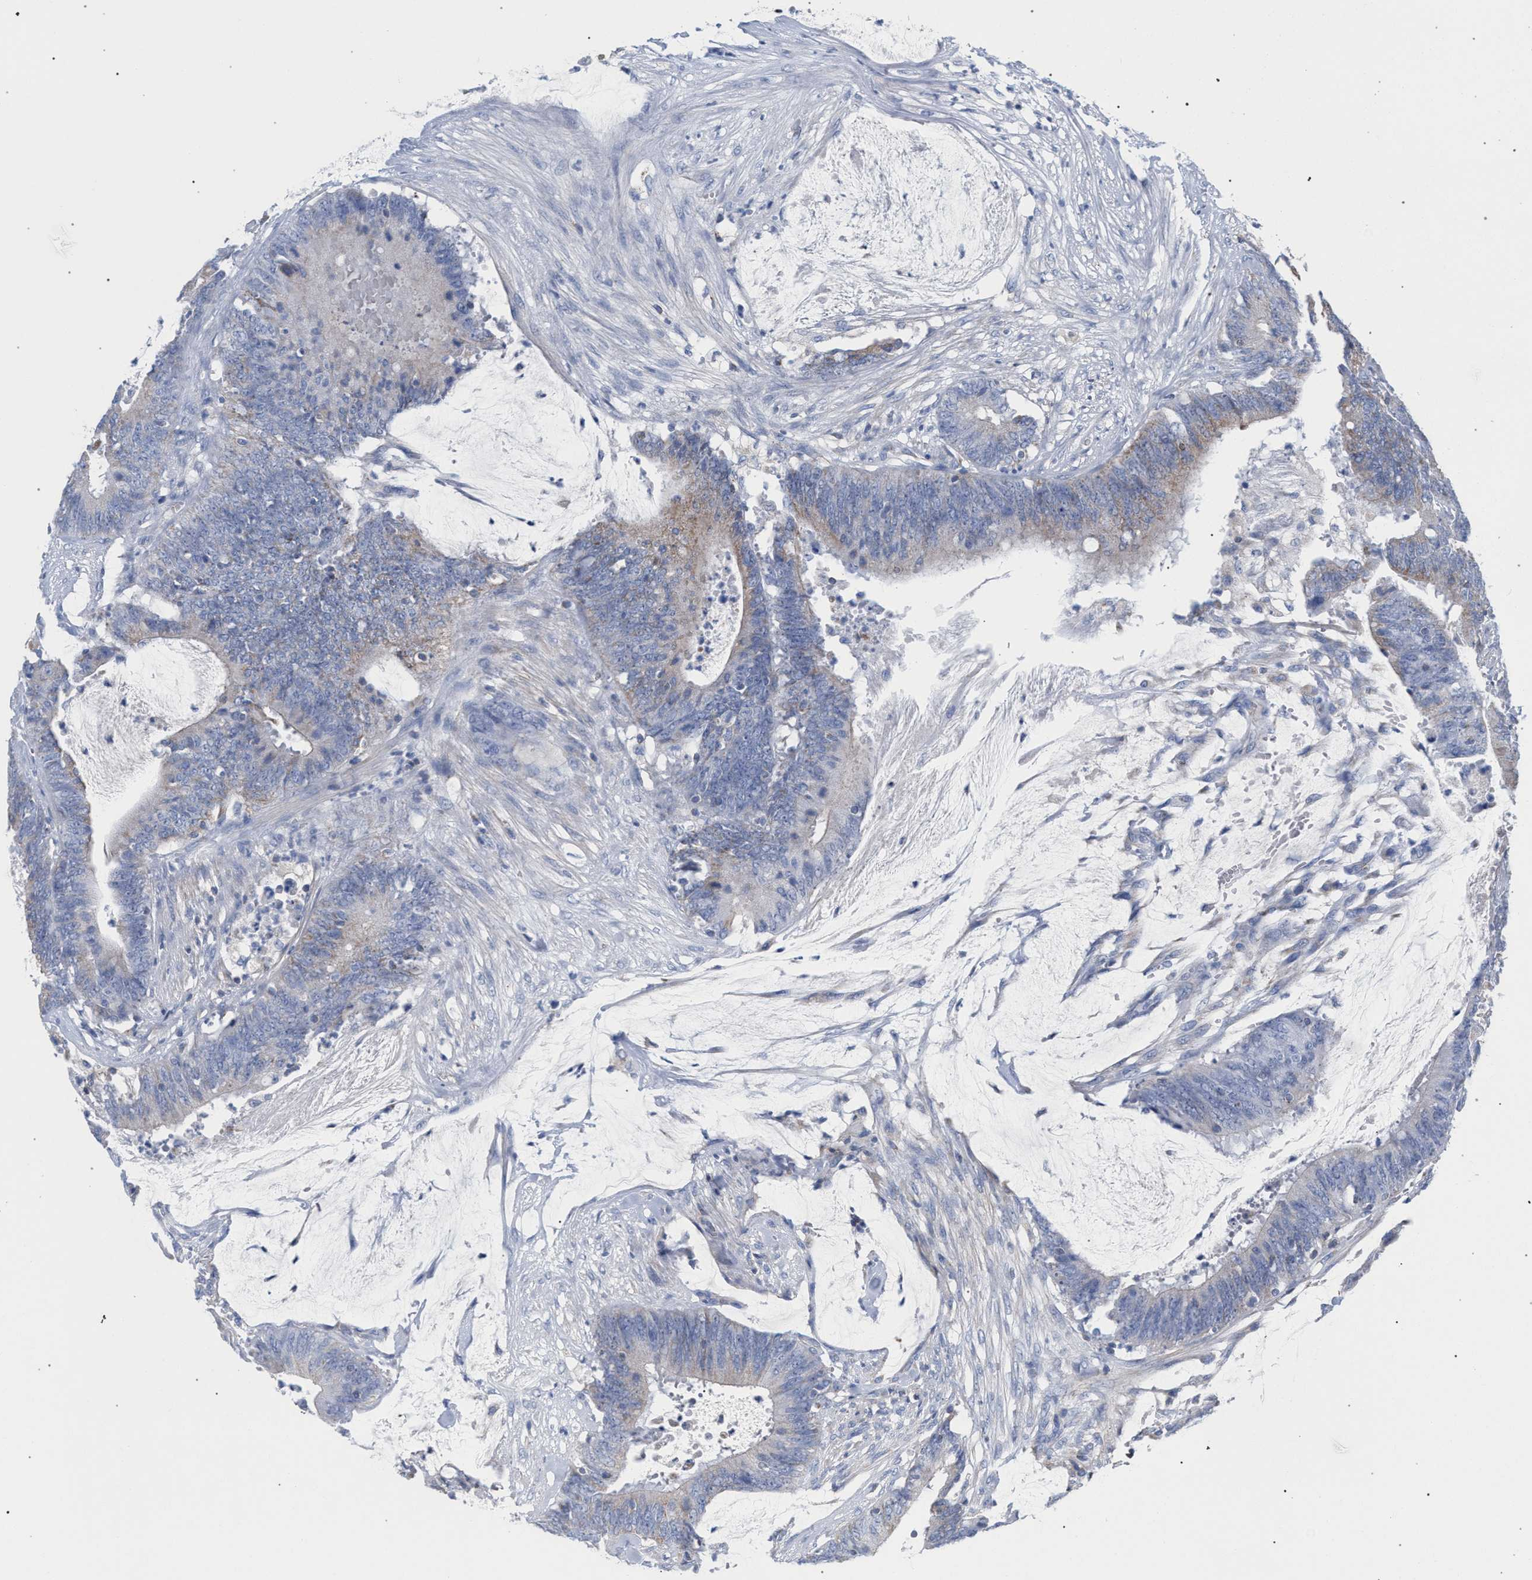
{"staining": {"intensity": "weak", "quantity": "25%-75%", "location": "cytoplasmic/membranous"}, "tissue": "colorectal cancer", "cell_type": "Tumor cells", "image_type": "cancer", "snomed": [{"axis": "morphology", "description": "Adenocarcinoma, NOS"}, {"axis": "topography", "description": "Rectum"}], "caption": "IHC image of adenocarcinoma (colorectal) stained for a protein (brown), which exhibits low levels of weak cytoplasmic/membranous expression in about 25%-75% of tumor cells.", "gene": "ECI2", "patient": {"sex": "female", "age": 66}}